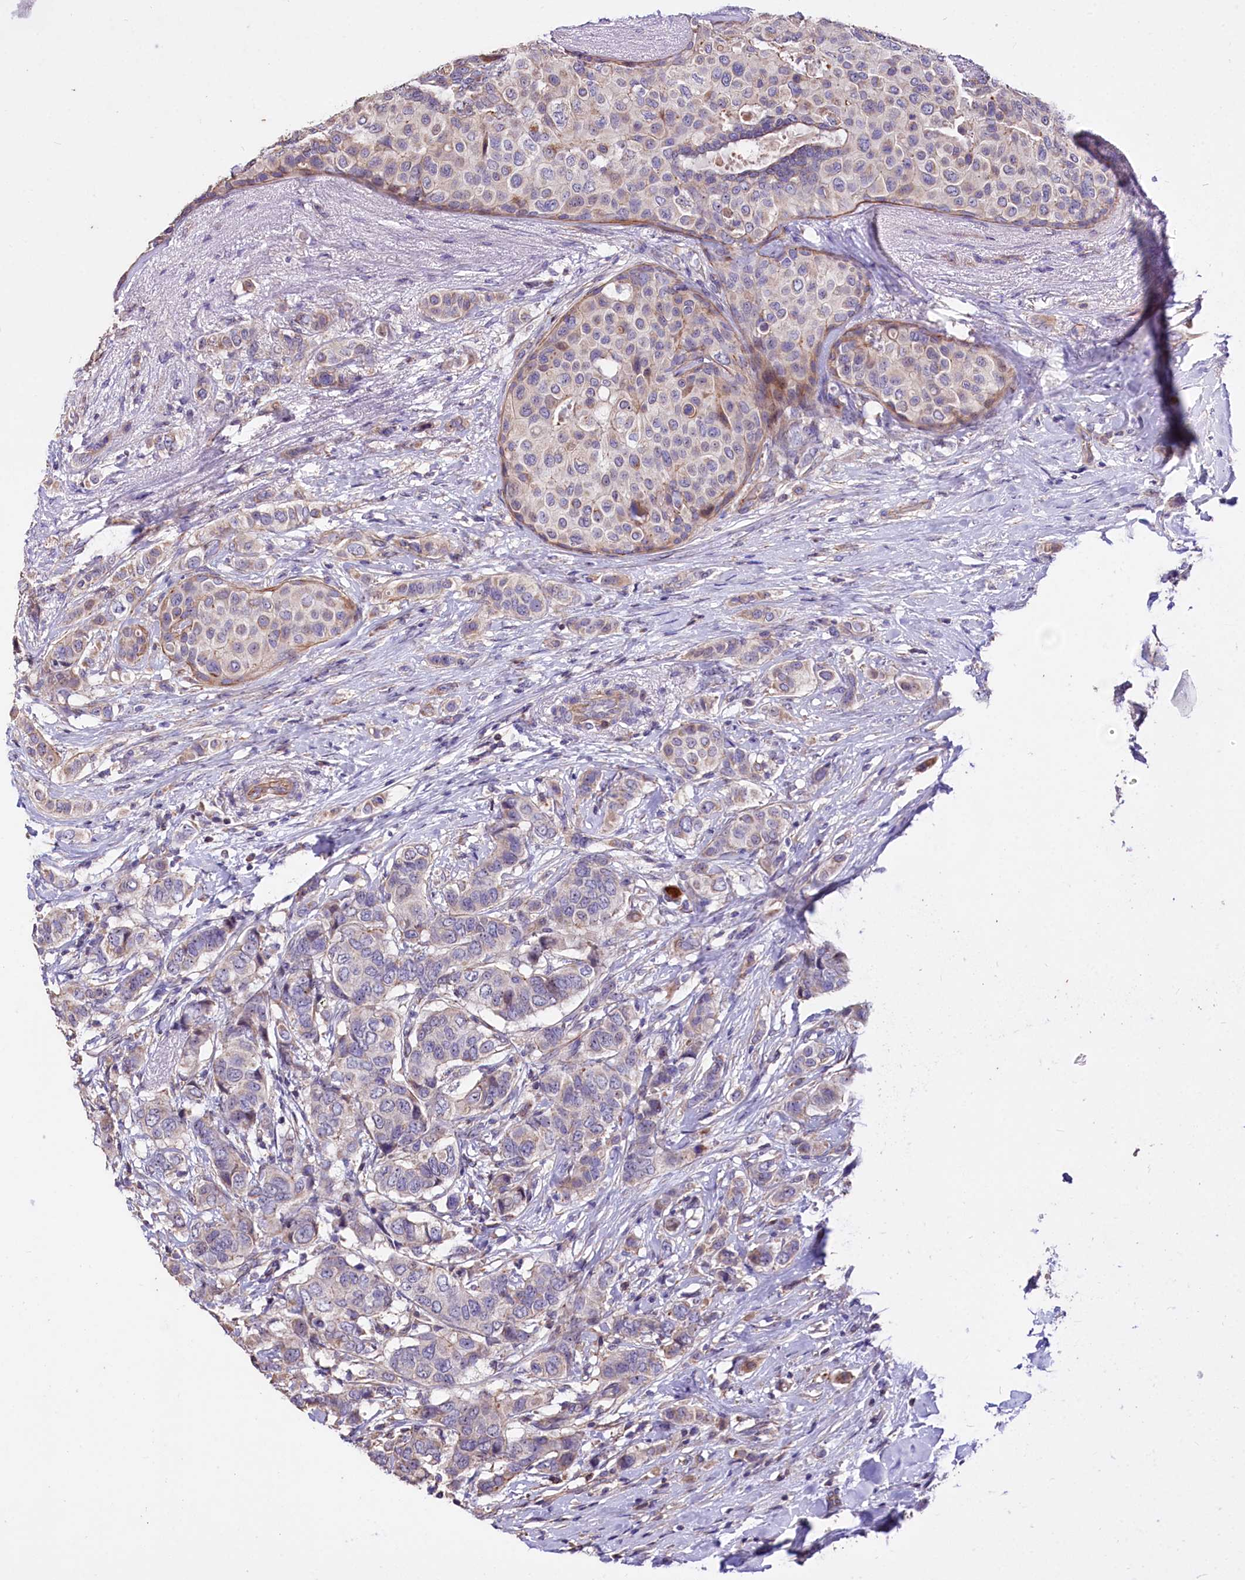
{"staining": {"intensity": "moderate", "quantity": "<25%", "location": "cytoplasmic/membranous"}, "tissue": "breast cancer", "cell_type": "Tumor cells", "image_type": "cancer", "snomed": [{"axis": "morphology", "description": "Lobular carcinoma"}, {"axis": "topography", "description": "Breast"}], "caption": "Moderate cytoplasmic/membranous expression for a protein is present in approximately <25% of tumor cells of breast lobular carcinoma using immunohistochemistry (IHC).", "gene": "RPUSD3", "patient": {"sex": "female", "age": 51}}